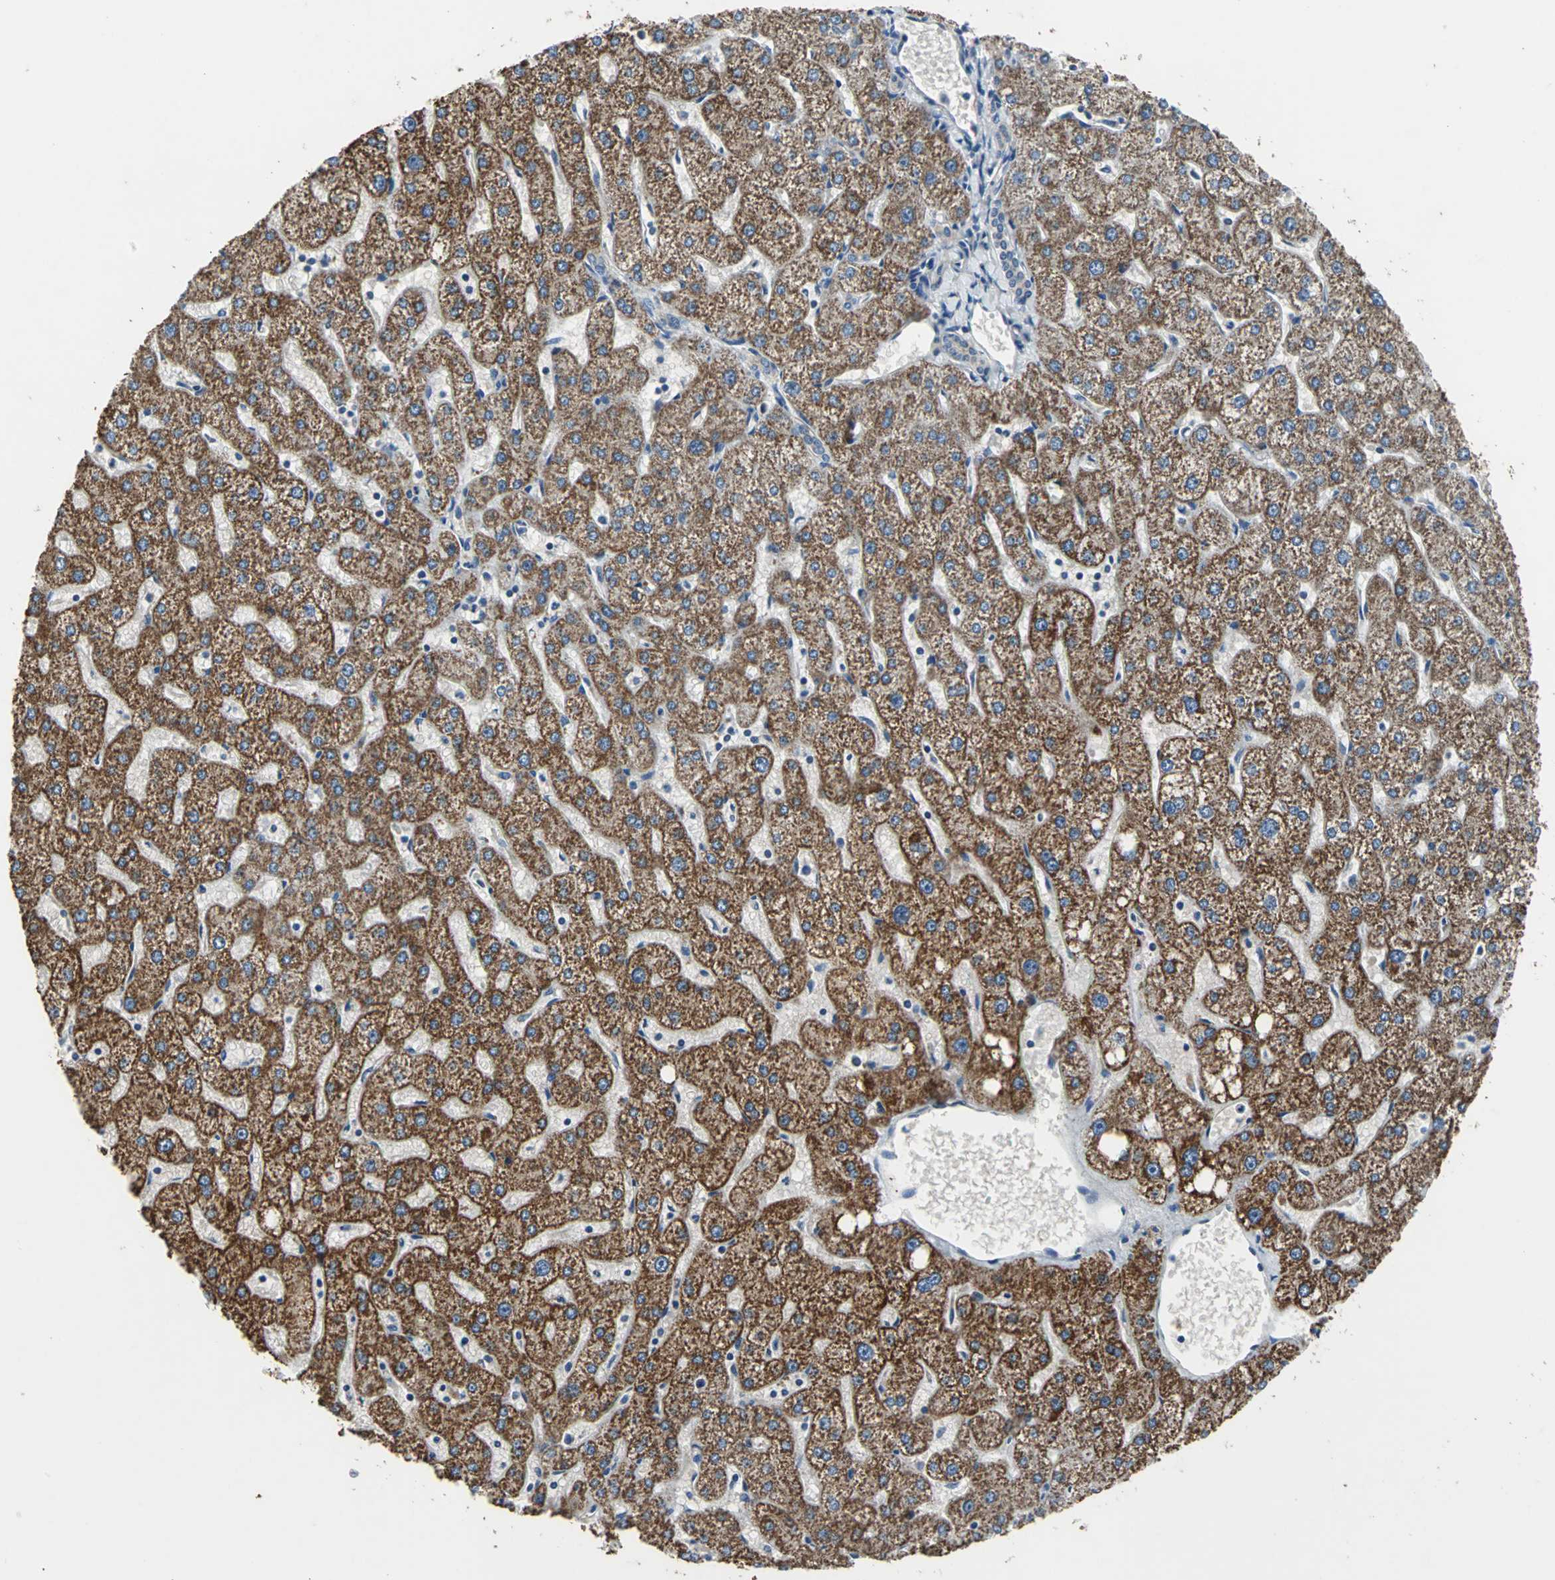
{"staining": {"intensity": "weak", "quantity": "25%-75%", "location": "cytoplasmic/membranous"}, "tissue": "liver", "cell_type": "Cholangiocytes", "image_type": "normal", "snomed": [{"axis": "morphology", "description": "Normal tissue, NOS"}, {"axis": "topography", "description": "Liver"}], "caption": "Protein staining exhibits weak cytoplasmic/membranous positivity in approximately 25%-75% of cholangiocytes in benign liver.", "gene": "JADE3", "patient": {"sex": "male", "age": 67}}